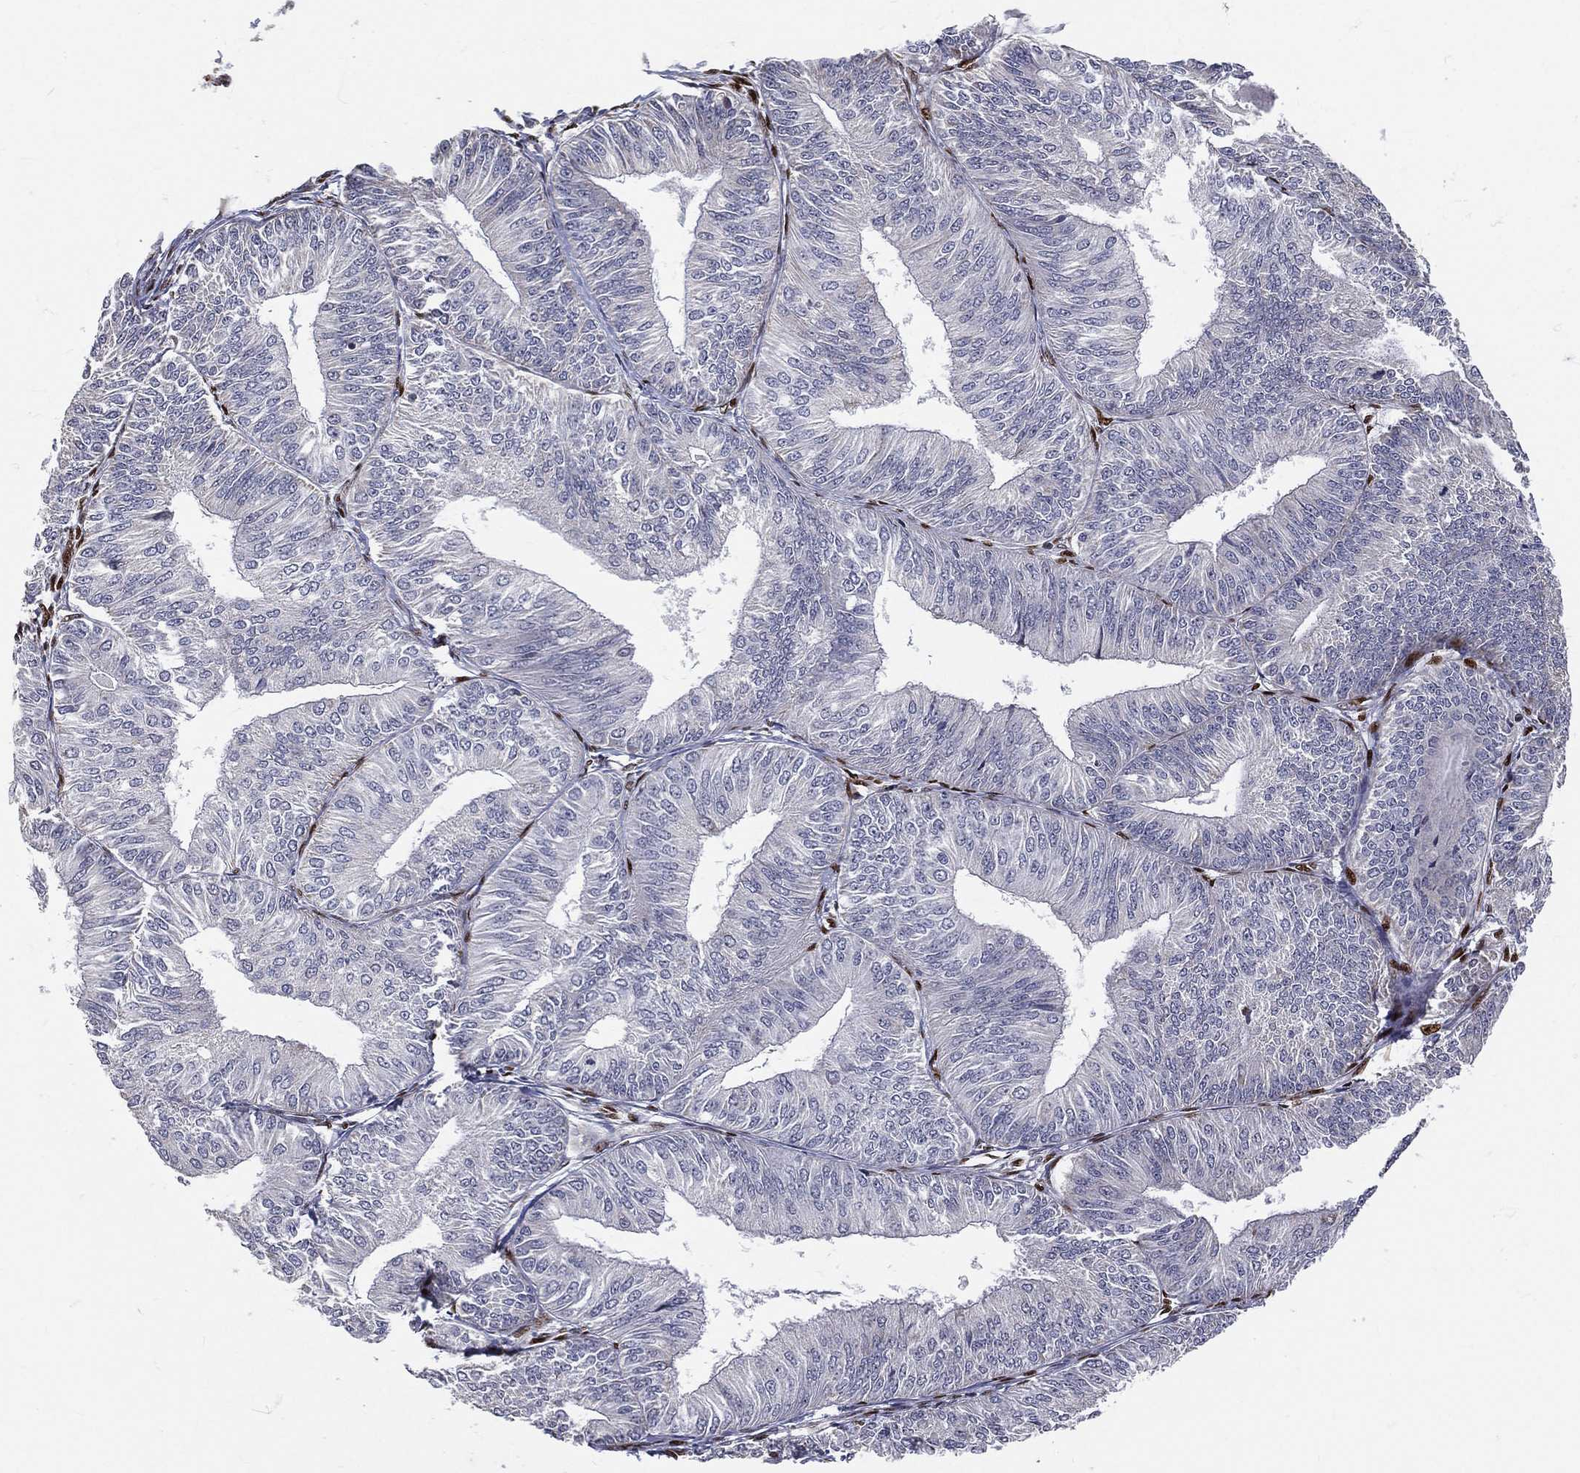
{"staining": {"intensity": "negative", "quantity": "none", "location": "none"}, "tissue": "endometrial cancer", "cell_type": "Tumor cells", "image_type": "cancer", "snomed": [{"axis": "morphology", "description": "Adenocarcinoma, NOS"}, {"axis": "topography", "description": "Endometrium"}], "caption": "The immunohistochemistry (IHC) image has no significant staining in tumor cells of endometrial cancer tissue.", "gene": "ZEB1", "patient": {"sex": "female", "age": 58}}